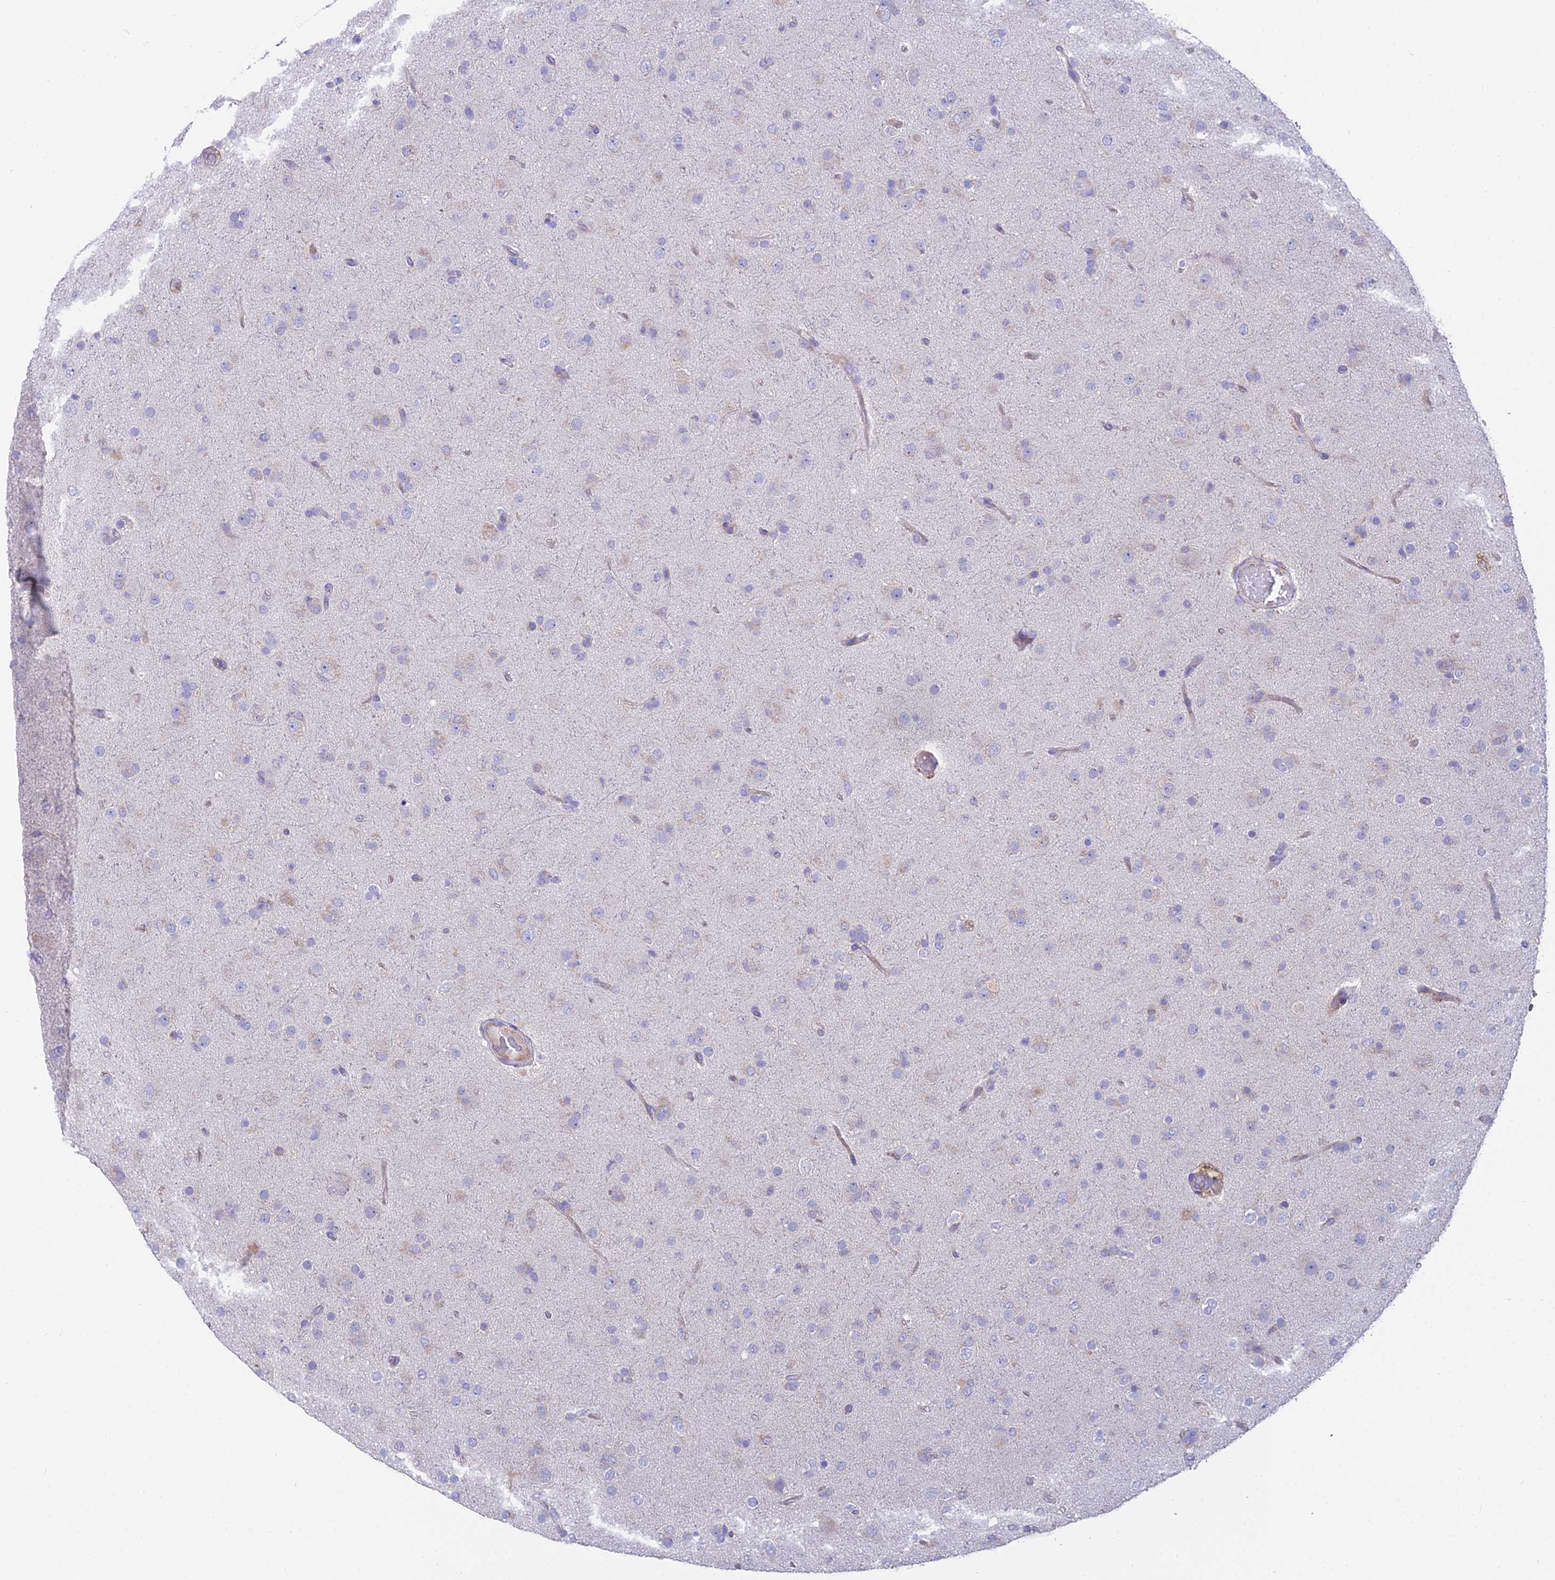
{"staining": {"intensity": "negative", "quantity": "none", "location": "none"}, "tissue": "glioma", "cell_type": "Tumor cells", "image_type": "cancer", "snomed": [{"axis": "morphology", "description": "Glioma, malignant, Low grade"}, {"axis": "topography", "description": "Brain"}], "caption": "Tumor cells are negative for protein expression in human malignant glioma (low-grade).", "gene": "FAM168B", "patient": {"sex": "male", "age": 65}}